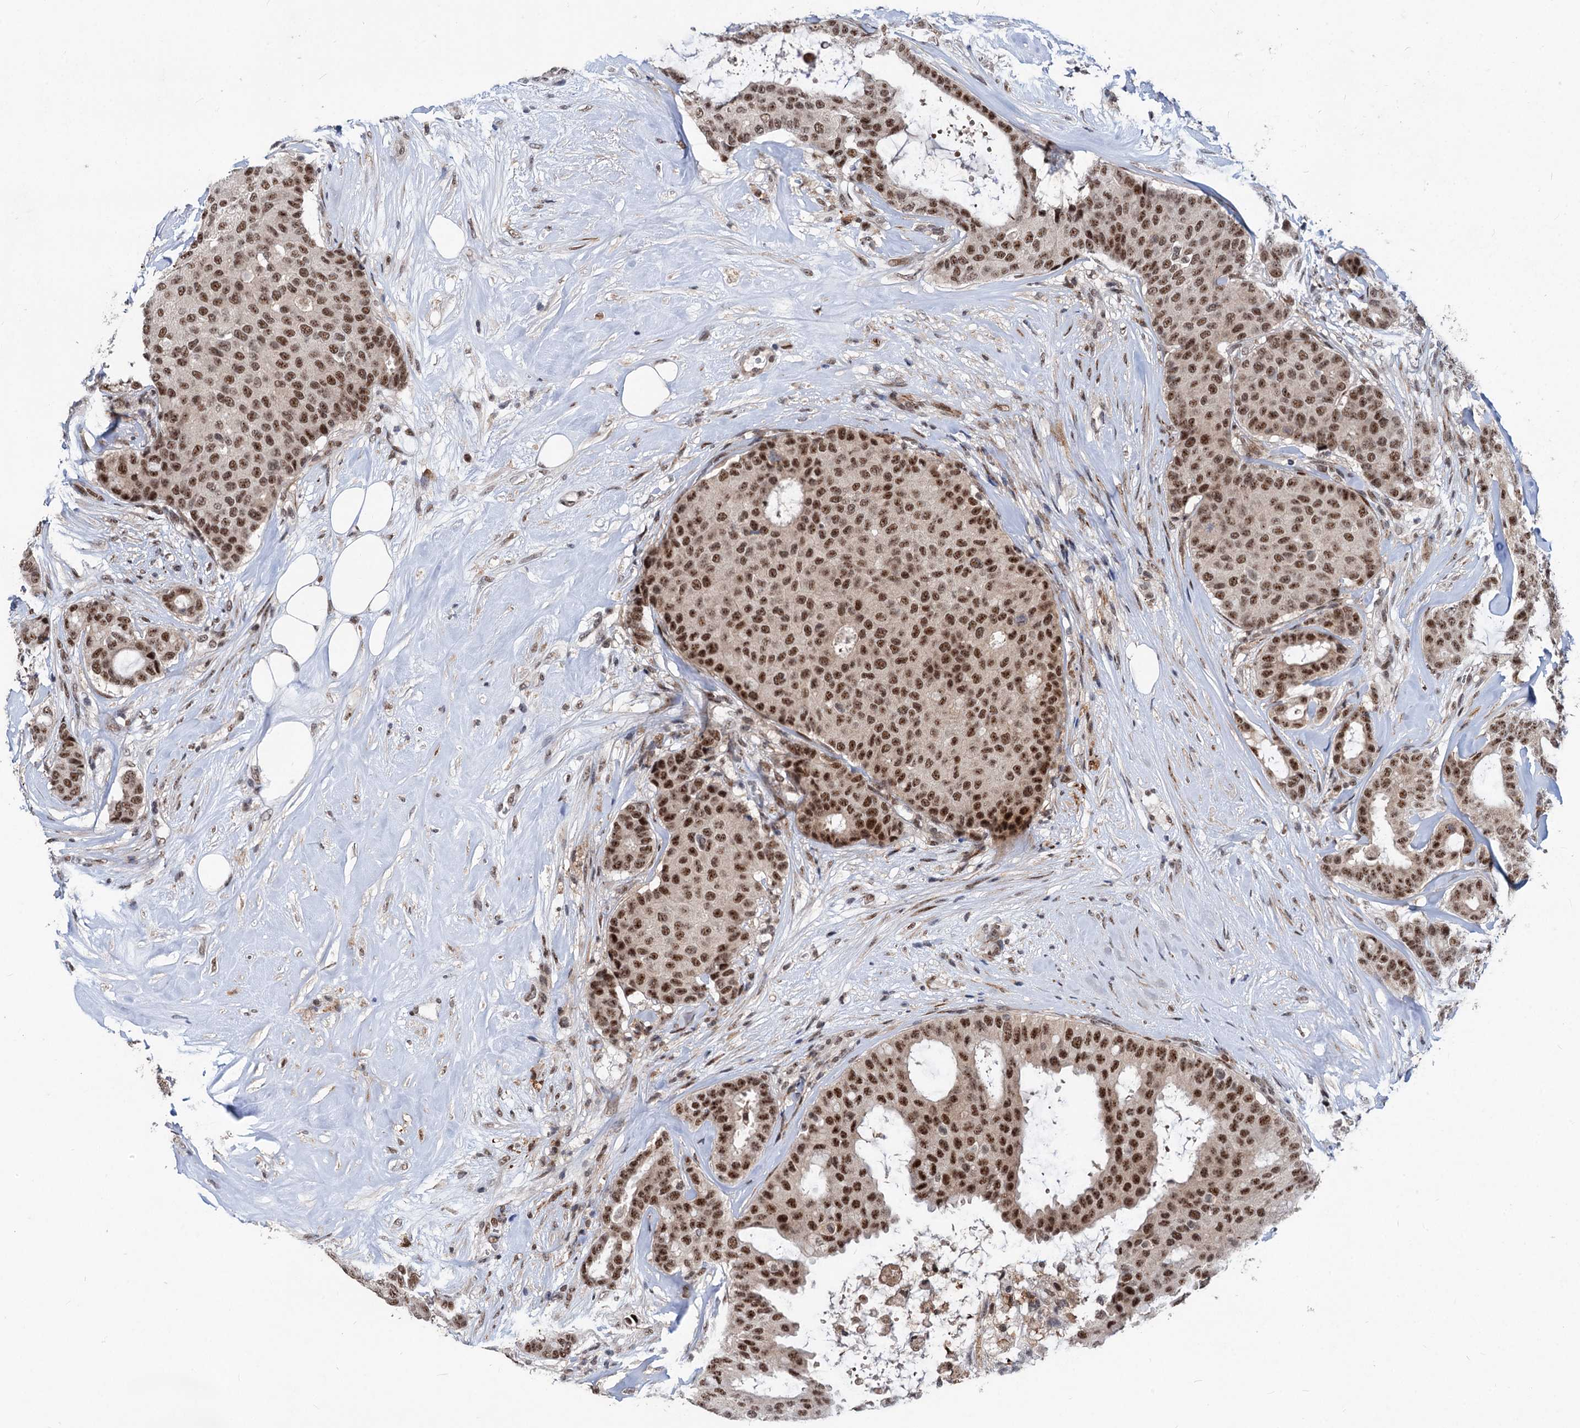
{"staining": {"intensity": "moderate", "quantity": ">75%", "location": "nuclear"}, "tissue": "breast cancer", "cell_type": "Tumor cells", "image_type": "cancer", "snomed": [{"axis": "morphology", "description": "Duct carcinoma"}, {"axis": "topography", "description": "Breast"}], "caption": "A brown stain labels moderate nuclear expression of a protein in human breast infiltrating ductal carcinoma tumor cells.", "gene": "PHF8", "patient": {"sex": "female", "age": 75}}